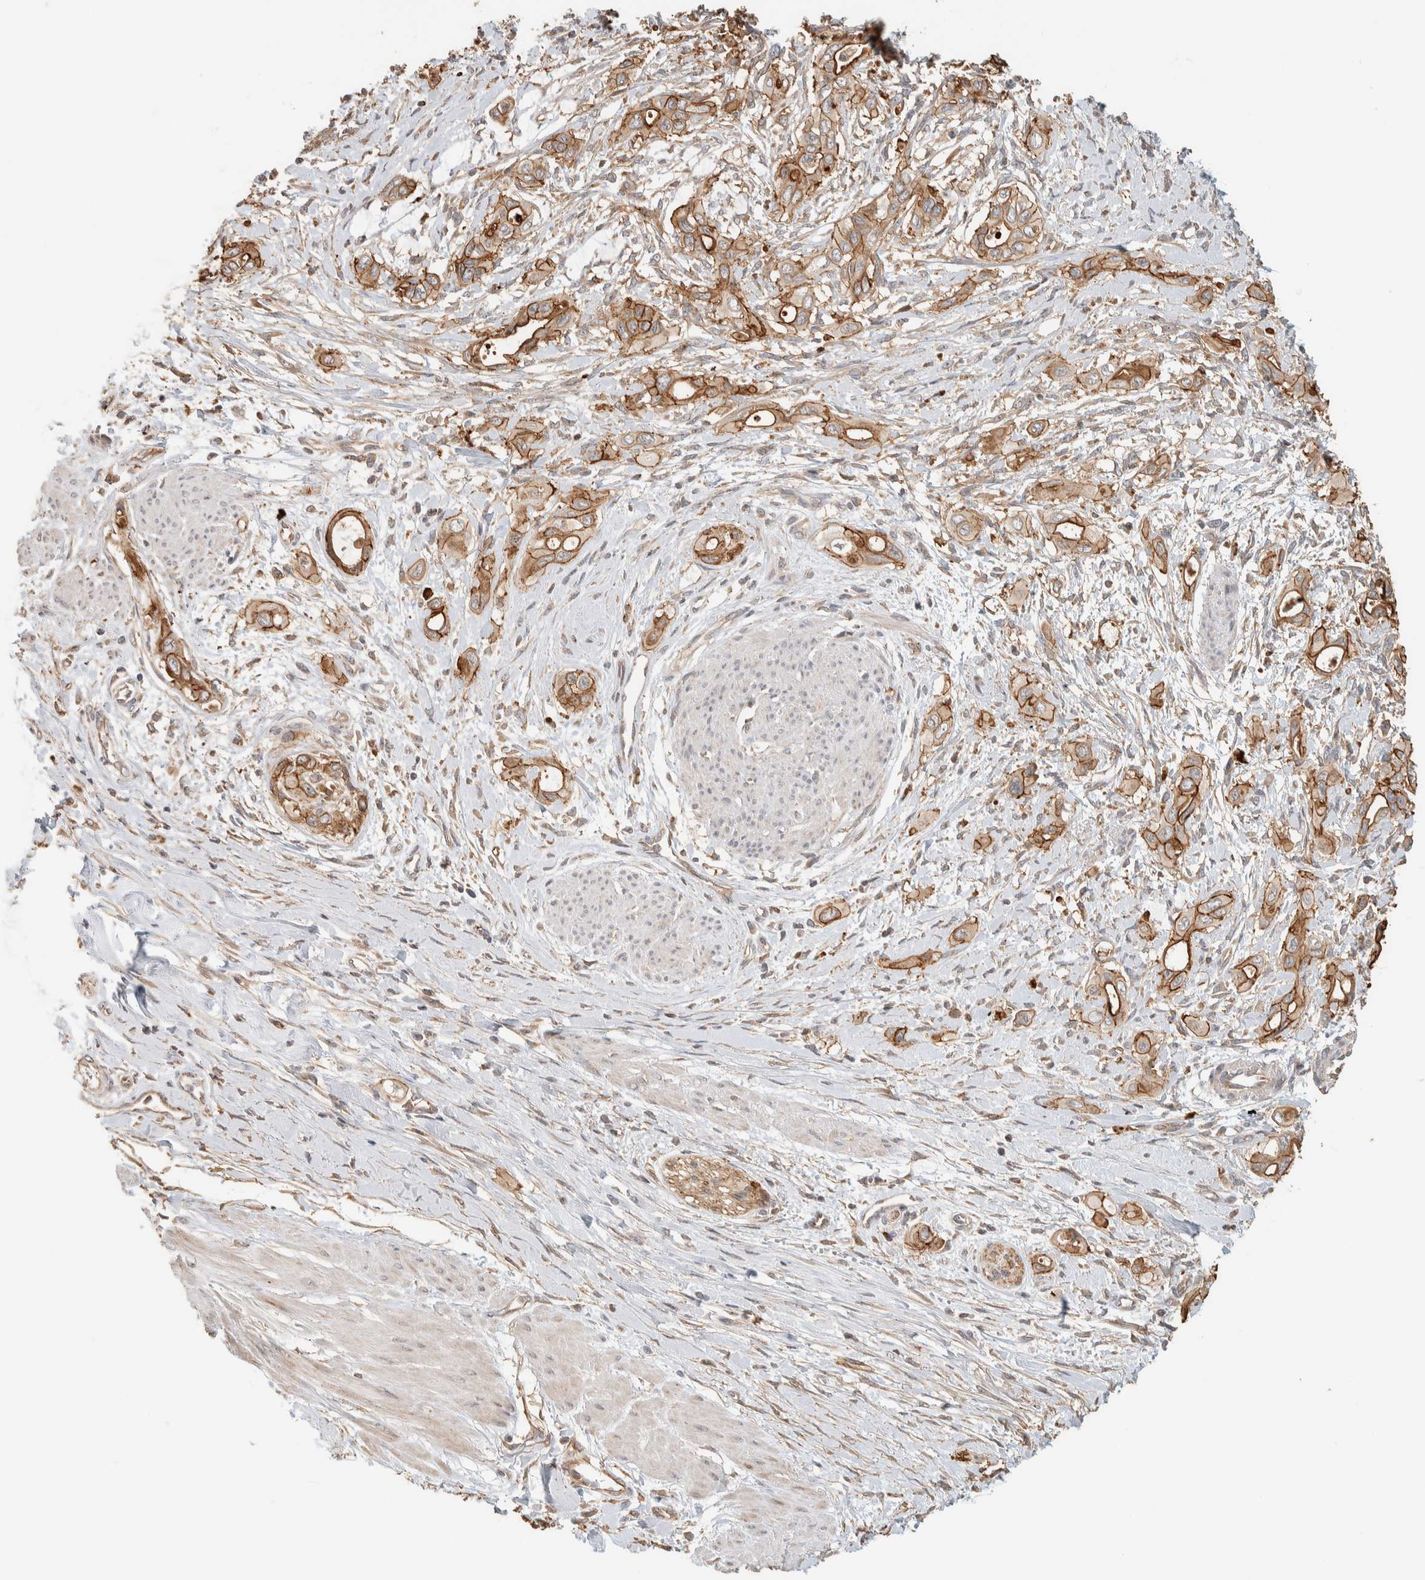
{"staining": {"intensity": "moderate", "quantity": ">75%", "location": "cytoplasmic/membranous"}, "tissue": "pancreatic cancer", "cell_type": "Tumor cells", "image_type": "cancer", "snomed": [{"axis": "morphology", "description": "Adenocarcinoma, NOS"}, {"axis": "topography", "description": "Pancreas"}], "caption": "Immunohistochemistry photomicrograph of neoplastic tissue: human pancreatic adenocarcinoma stained using immunohistochemistry (IHC) exhibits medium levels of moderate protein expression localized specifically in the cytoplasmic/membranous of tumor cells, appearing as a cytoplasmic/membranous brown color.", "gene": "KIF9", "patient": {"sex": "male", "age": 59}}